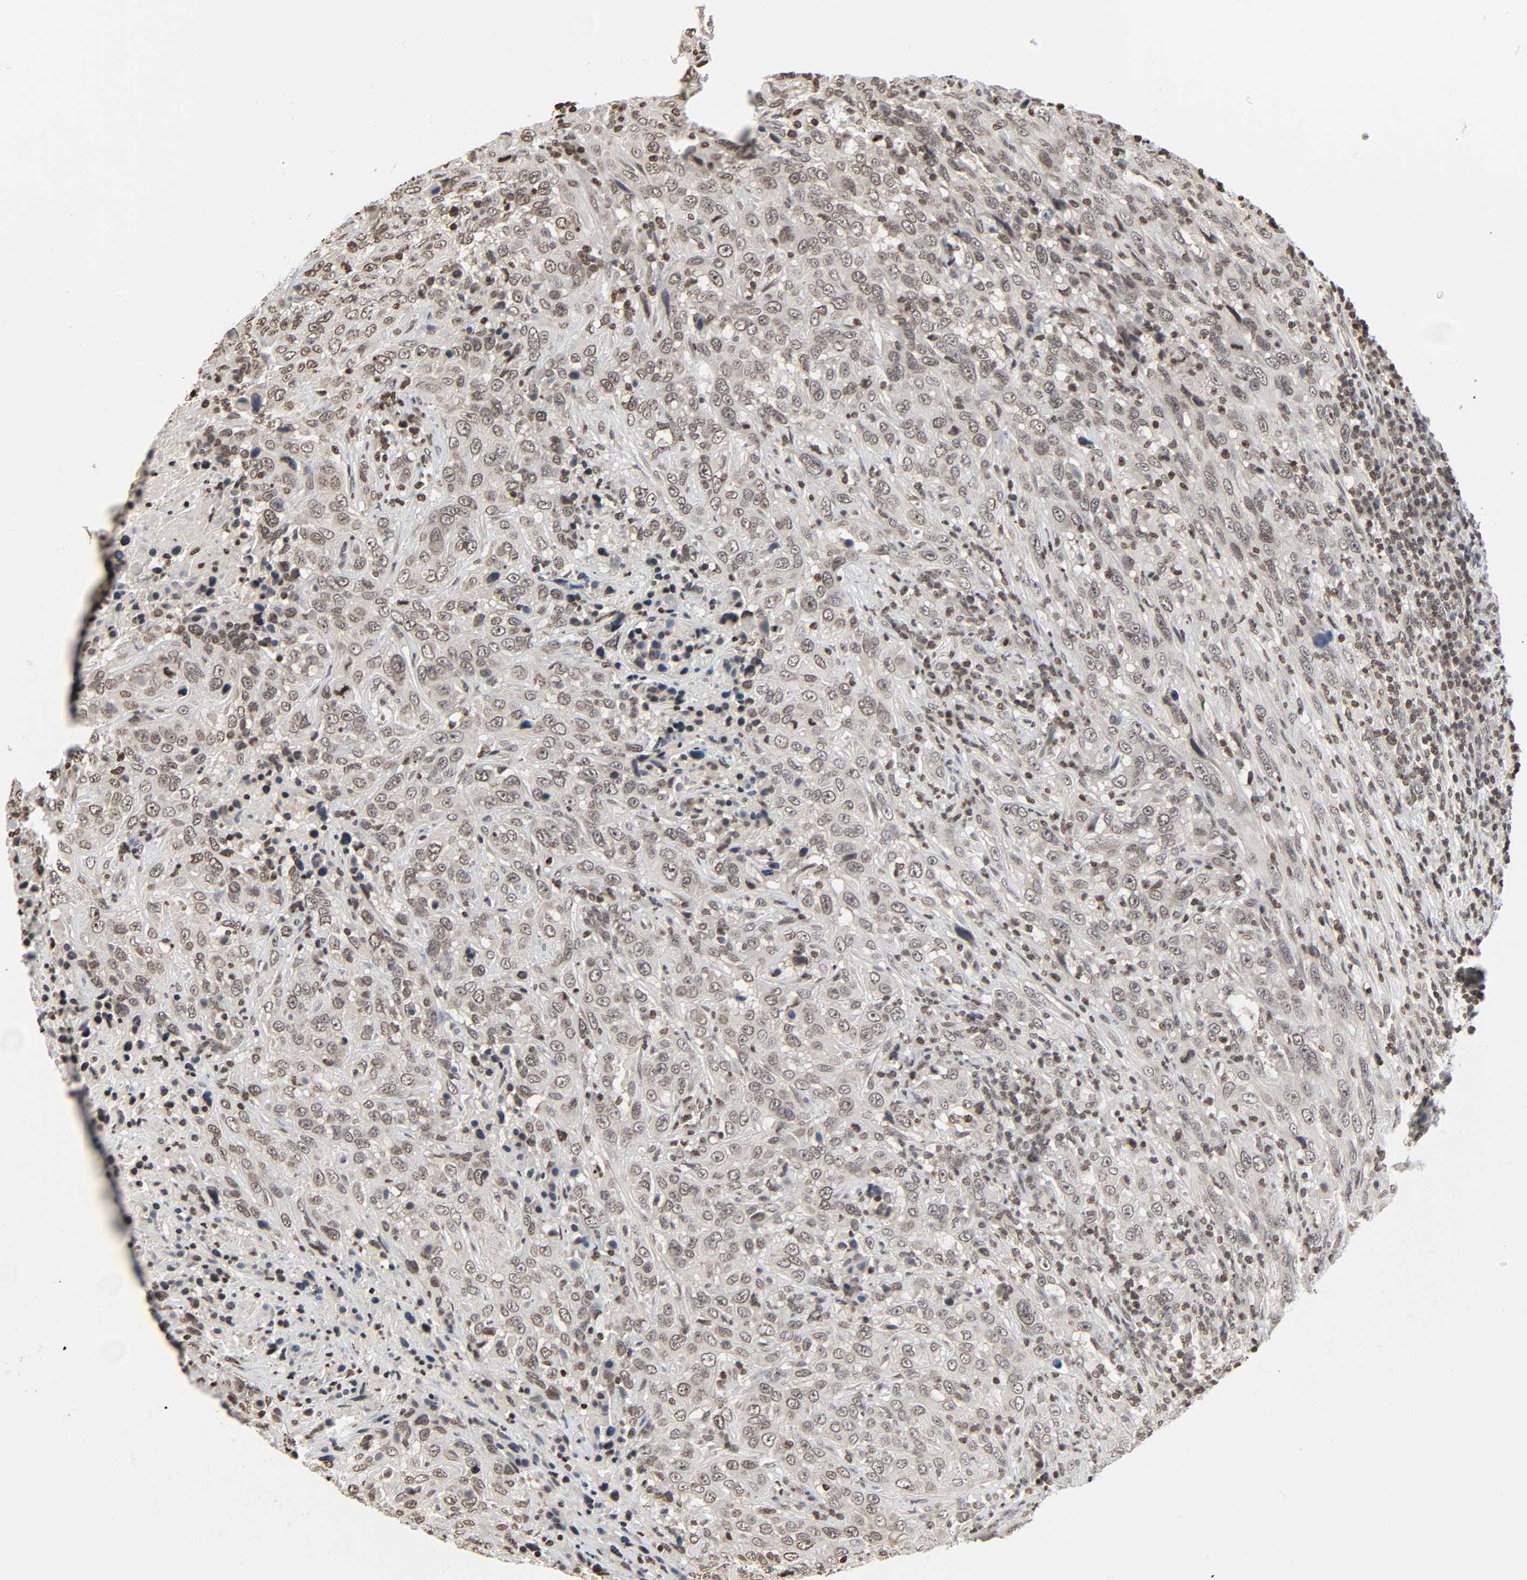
{"staining": {"intensity": "weak", "quantity": ">75%", "location": "nuclear"}, "tissue": "urothelial cancer", "cell_type": "Tumor cells", "image_type": "cancer", "snomed": [{"axis": "morphology", "description": "Urothelial carcinoma, High grade"}, {"axis": "topography", "description": "Urinary bladder"}], "caption": "IHC micrograph of neoplastic tissue: urothelial carcinoma (high-grade) stained using immunohistochemistry (IHC) shows low levels of weak protein expression localized specifically in the nuclear of tumor cells, appearing as a nuclear brown color.", "gene": "ELAVL1", "patient": {"sex": "male", "age": 61}}